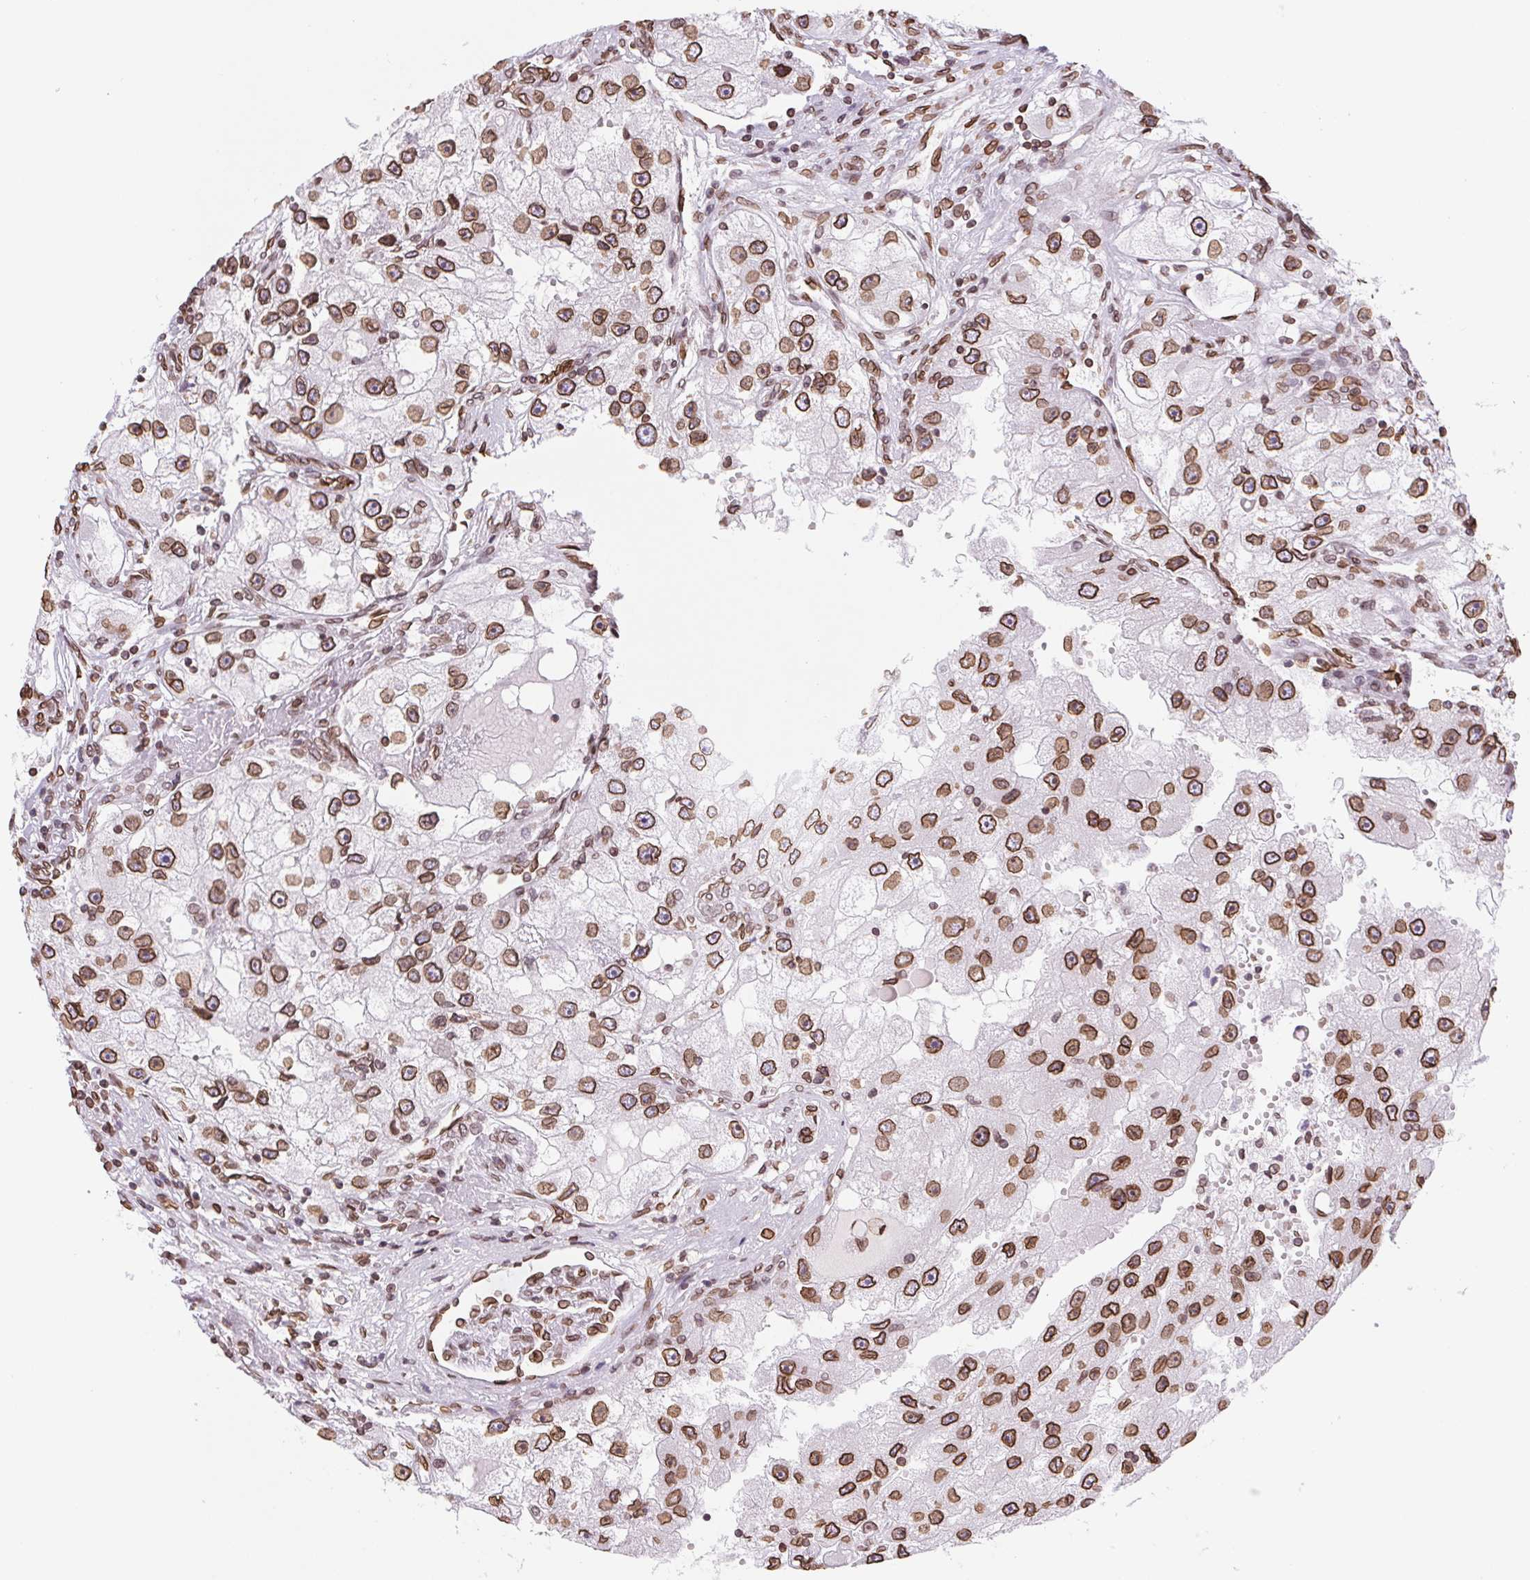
{"staining": {"intensity": "strong", "quantity": ">75%", "location": "cytoplasmic/membranous,nuclear"}, "tissue": "renal cancer", "cell_type": "Tumor cells", "image_type": "cancer", "snomed": [{"axis": "morphology", "description": "Adenocarcinoma, NOS"}, {"axis": "topography", "description": "Kidney"}], "caption": "DAB immunohistochemical staining of adenocarcinoma (renal) demonstrates strong cytoplasmic/membranous and nuclear protein staining in about >75% of tumor cells.", "gene": "LMNB2", "patient": {"sex": "male", "age": 63}}